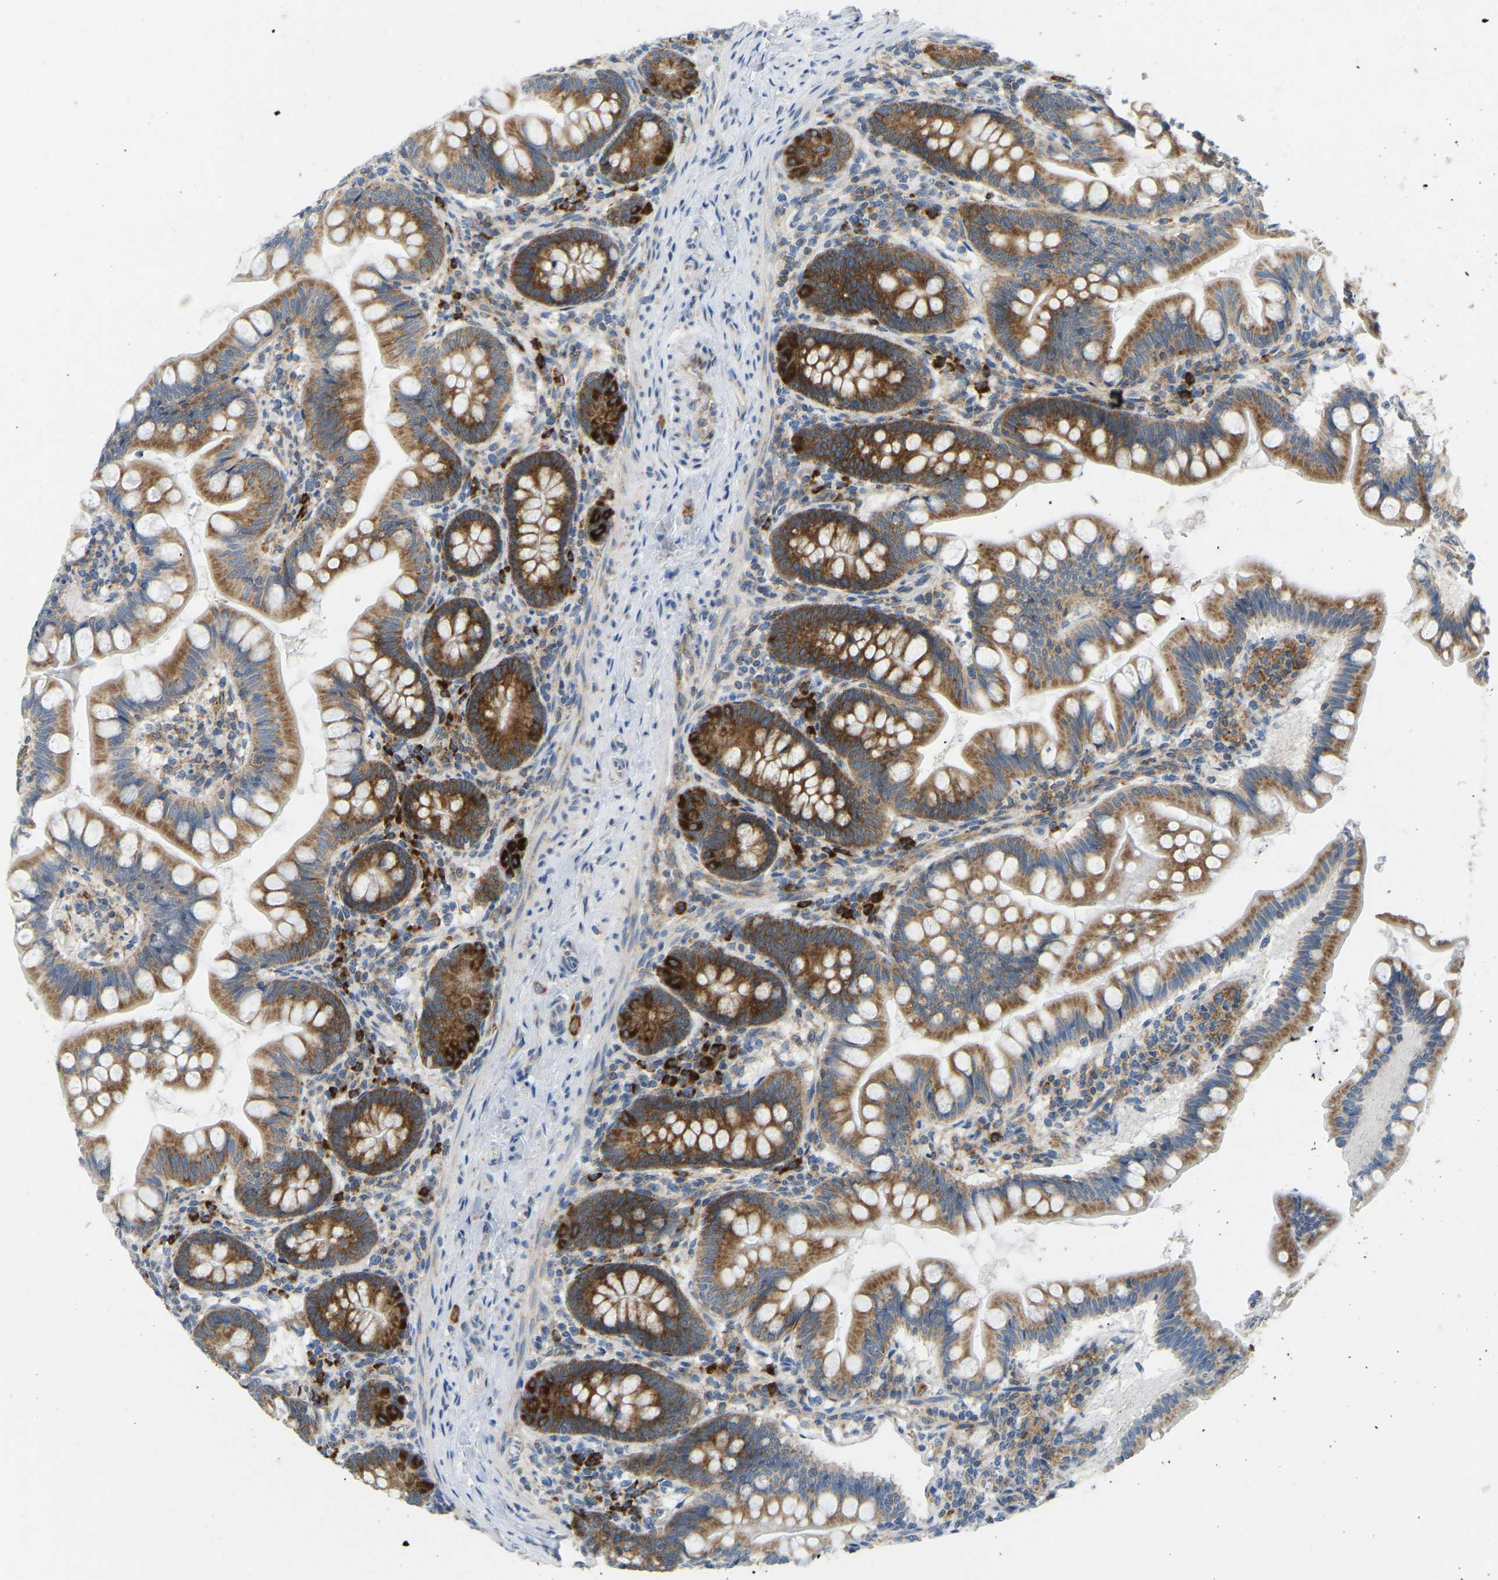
{"staining": {"intensity": "strong", "quantity": ">75%", "location": "cytoplasmic/membranous"}, "tissue": "small intestine", "cell_type": "Glandular cells", "image_type": "normal", "snomed": [{"axis": "morphology", "description": "Normal tissue, NOS"}, {"axis": "topography", "description": "Small intestine"}], "caption": "IHC micrograph of benign human small intestine stained for a protein (brown), which shows high levels of strong cytoplasmic/membranous expression in about >75% of glandular cells.", "gene": "SND1", "patient": {"sex": "male", "age": 7}}